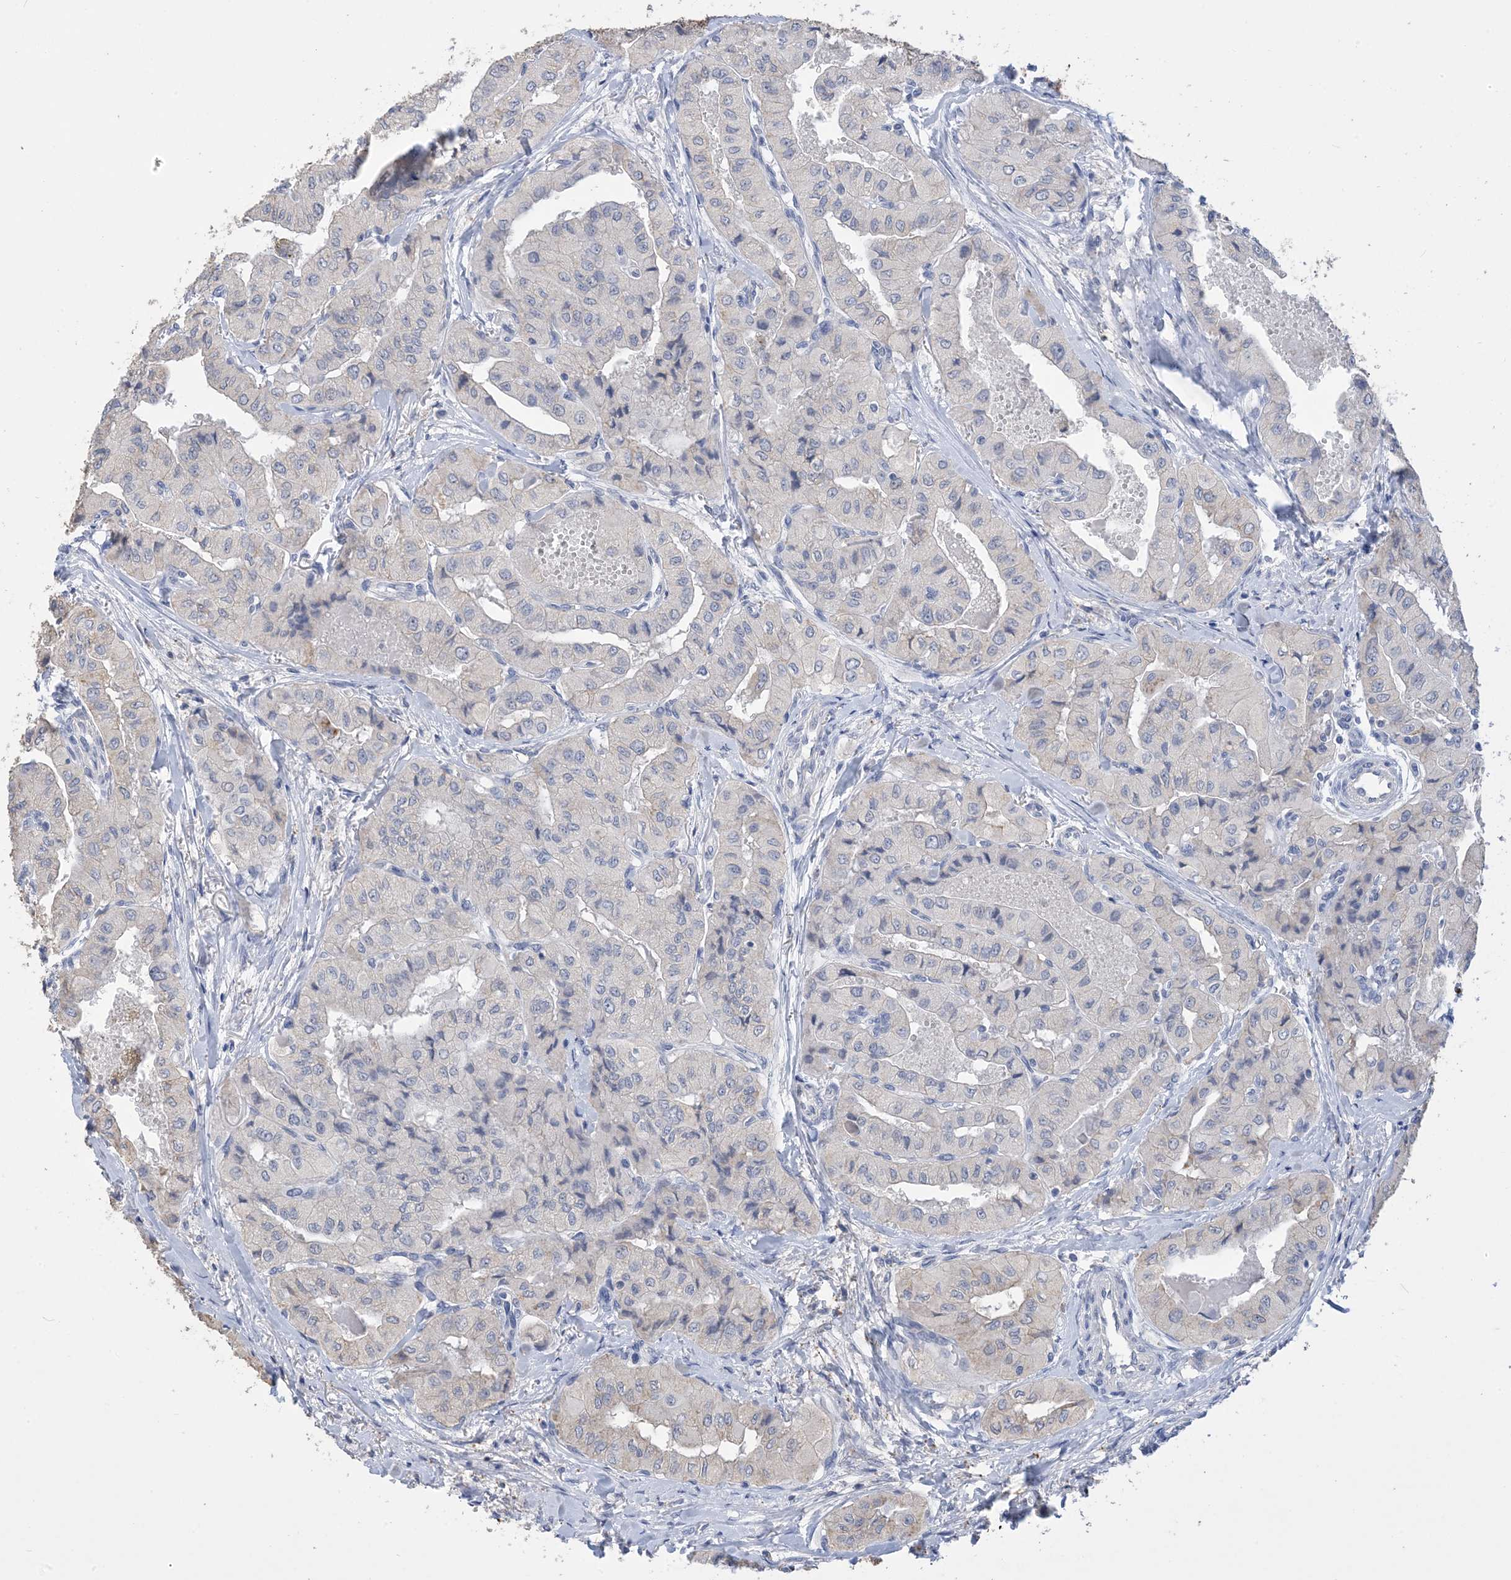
{"staining": {"intensity": "negative", "quantity": "none", "location": "none"}, "tissue": "thyroid cancer", "cell_type": "Tumor cells", "image_type": "cancer", "snomed": [{"axis": "morphology", "description": "Papillary adenocarcinoma, NOS"}, {"axis": "topography", "description": "Thyroid gland"}], "caption": "High power microscopy photomicrograph of an immunohistochemistry photomicrograph of thyroid cancer, revealing no significant positivity in tumor cells.", "gene": "DSC3", "patient": {"sex": "female", "age": 59}}